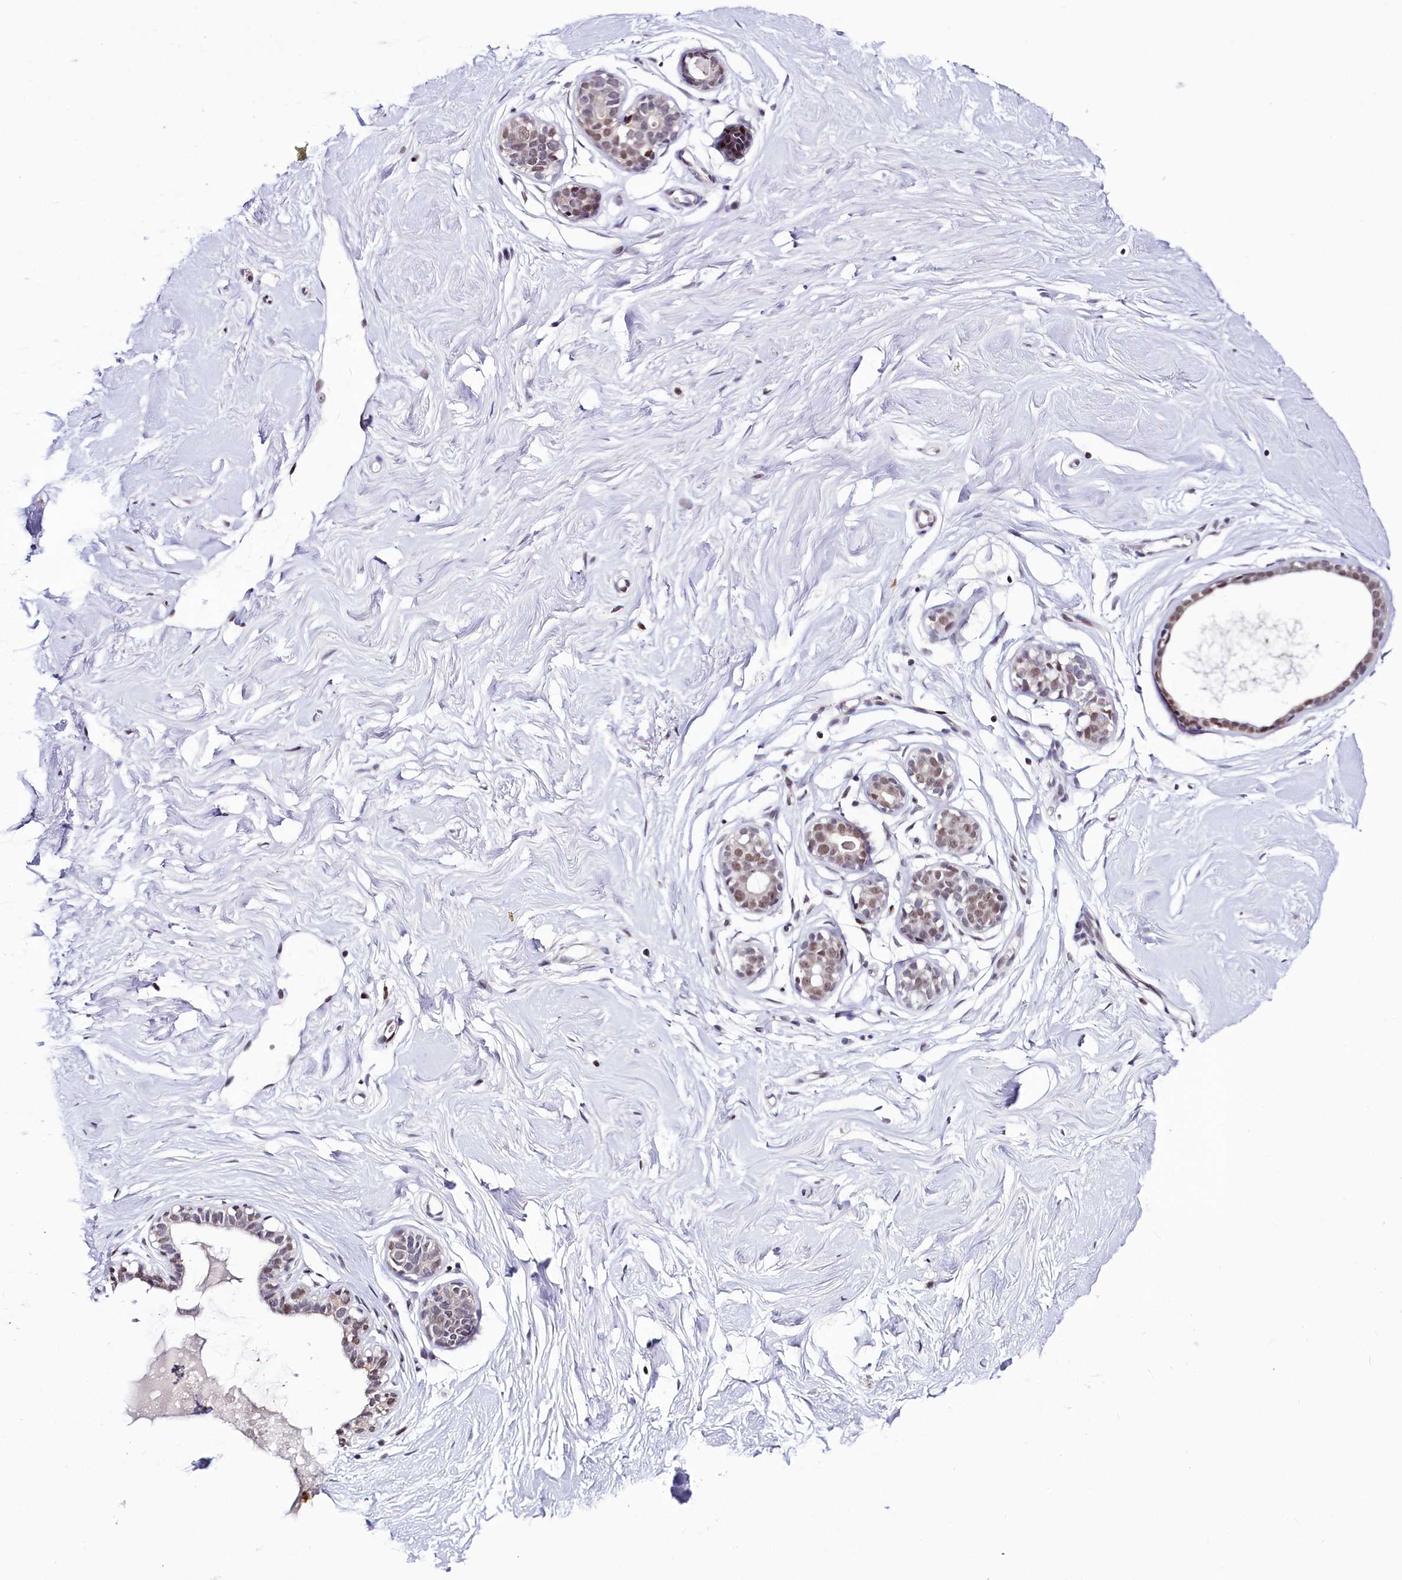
{"staining": {"intensity": "negative", "quantity": "none", "location": "none"}, "tissue": "breast", "cell_type": "Adipocytes", "image_type": "normal", "snomed": [{"axis": "morphology", "description": "Normal tissue, NOS"}, {"axis": "morphology", "description": "Adenoma, NOS"}, {"axis": "topography", "description": "Breast"}], "caption": "DAB immunohistochemical staining of unremarkable breast displays no significant staining in adipocytes. Nuclei are stained in blue.", "gene": "SCAF11", "patient": {"sex": "female", "age": 23}}